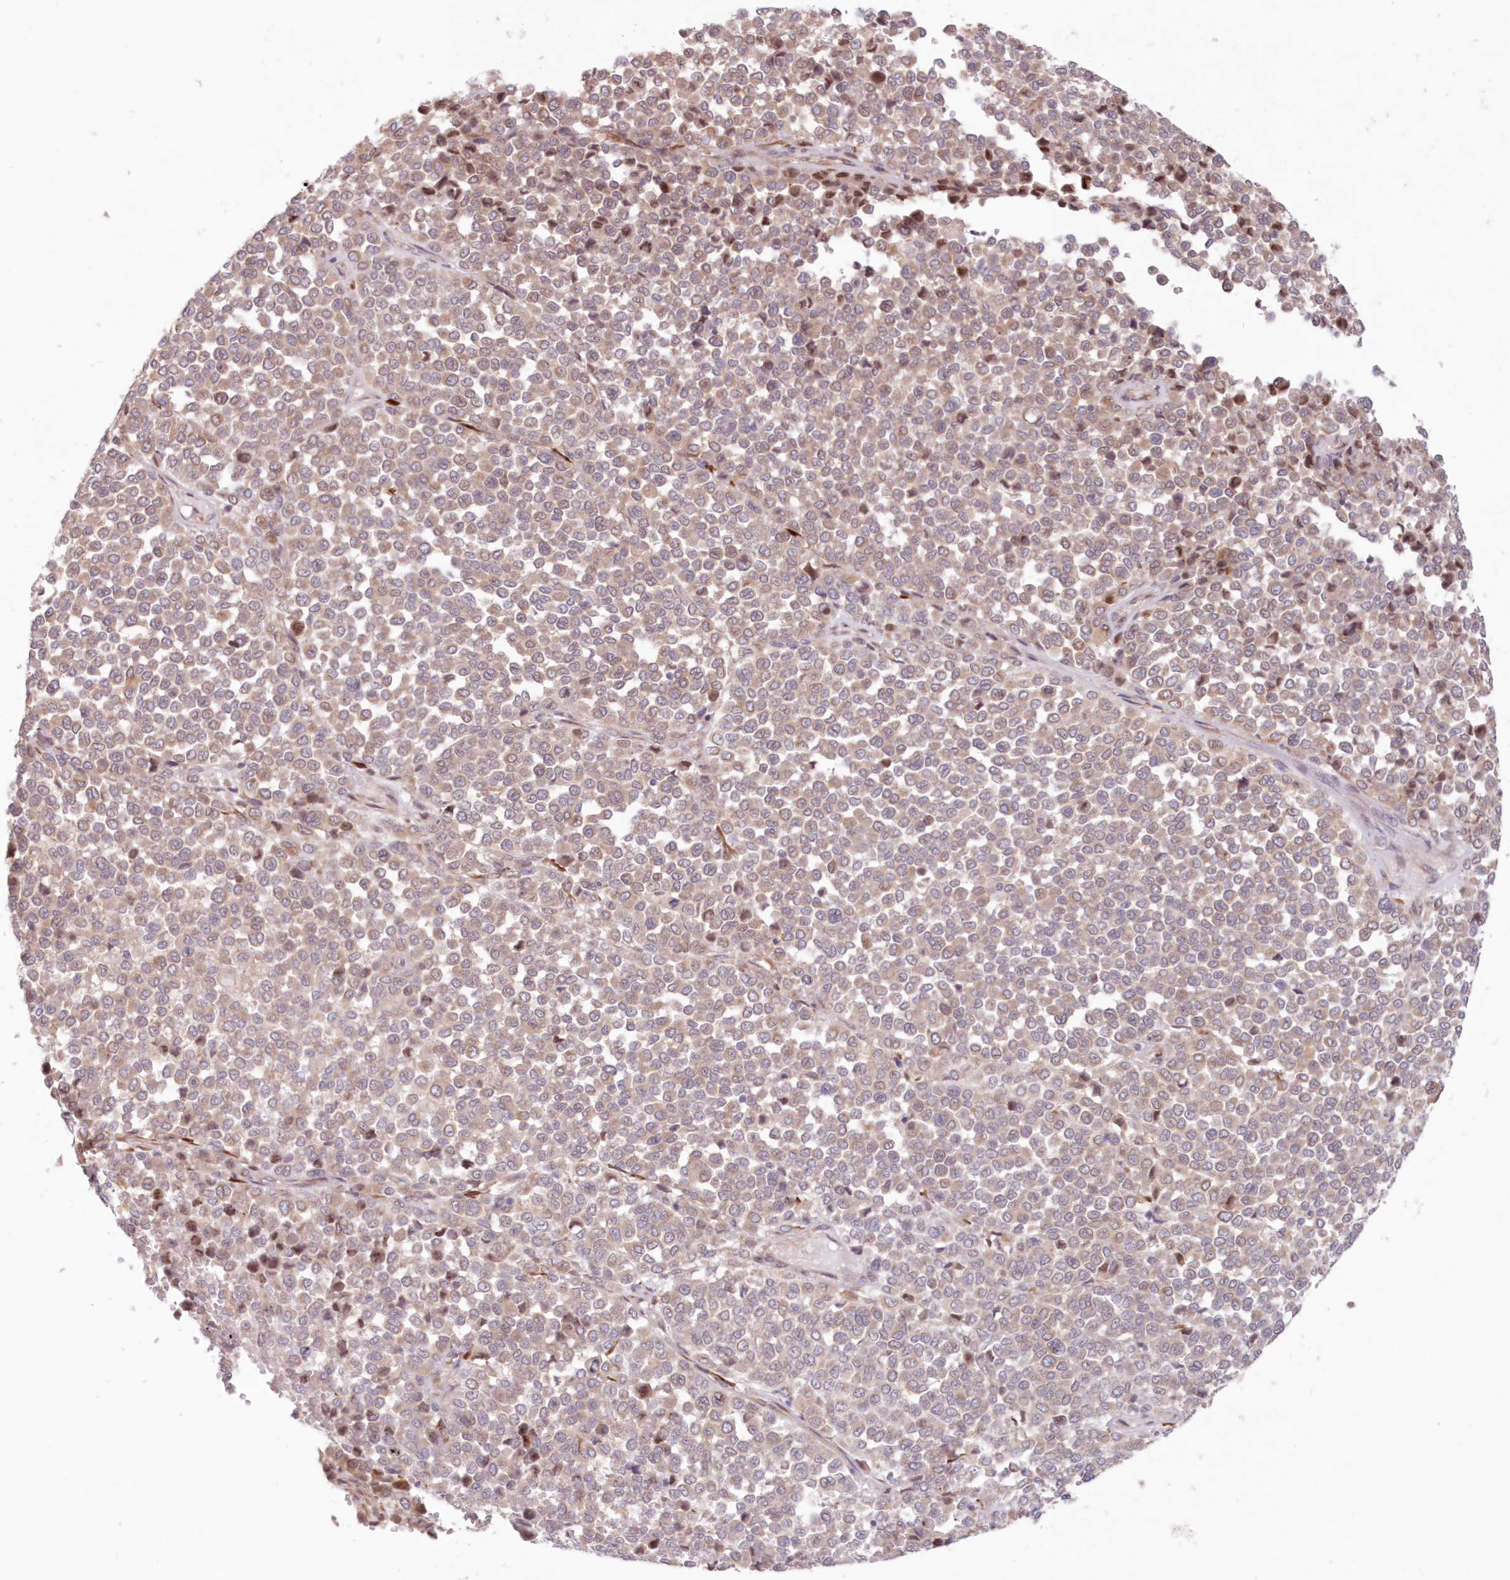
{"staining": {"intensity": "weak", "quantity": "25%-75%", "location": "cytoplasmic/membranous"}, "tissue": "melanoma", "cell_type": "Tumor cells", "image_type": "cancer", "snomed": [{"axis": "morphology", "description": "Malignant melanoma, Metastatic site"}, {"axis": "topography", "description": "Pancreas"}], "caption": "This photomicrograph reveals IHC staining of human malignant melanoma (metastatic site), with low weak cytoplasmic/membranous positivity in approximately 25%-75% of tumor cells.", "gene": "PCYOX1L", "patient": {"sex": "female", "age": 30}}